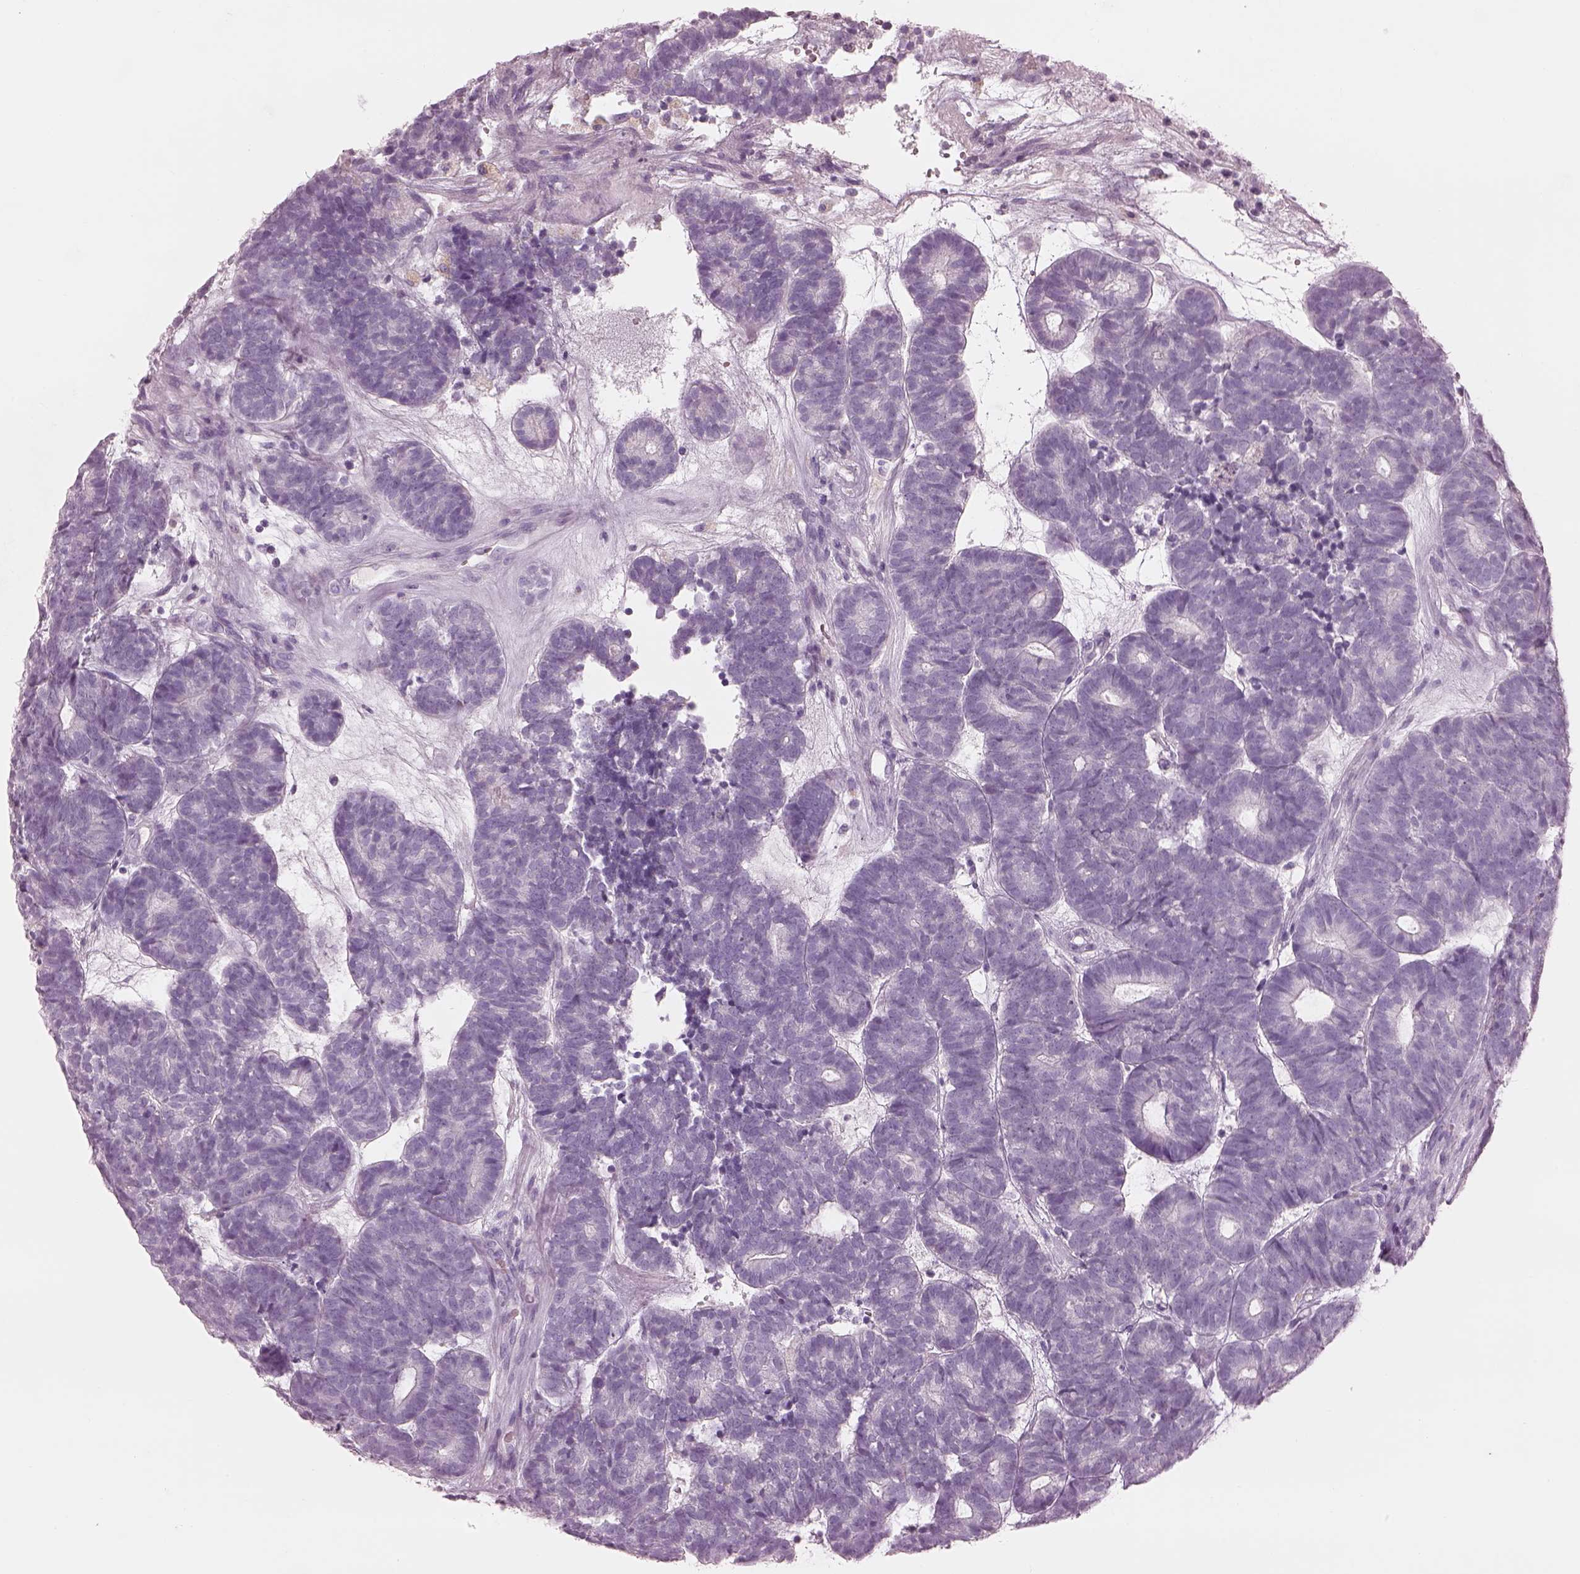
{"staining": {"intensity": "negative", "quantity": "none", "location": "none"}, "tissue": "head and neck cancer", "cell_type": "Tumor cells", "image_type": "cancer", "snomed": [{"axis": "morphology", "description": "Adenocarcinoma, NOS"}, {"axis": "topography", "description": "Head-Neck"}], "caption": "An image of human head and neck cancer (adenocarcinoma) is negative for staining in tumor cells. (Immunohistochemistry (ihc), brightfield microscopy, high magnification).", "gene": "RSPH9", "patient": {"sex": "female", "age": 81}}